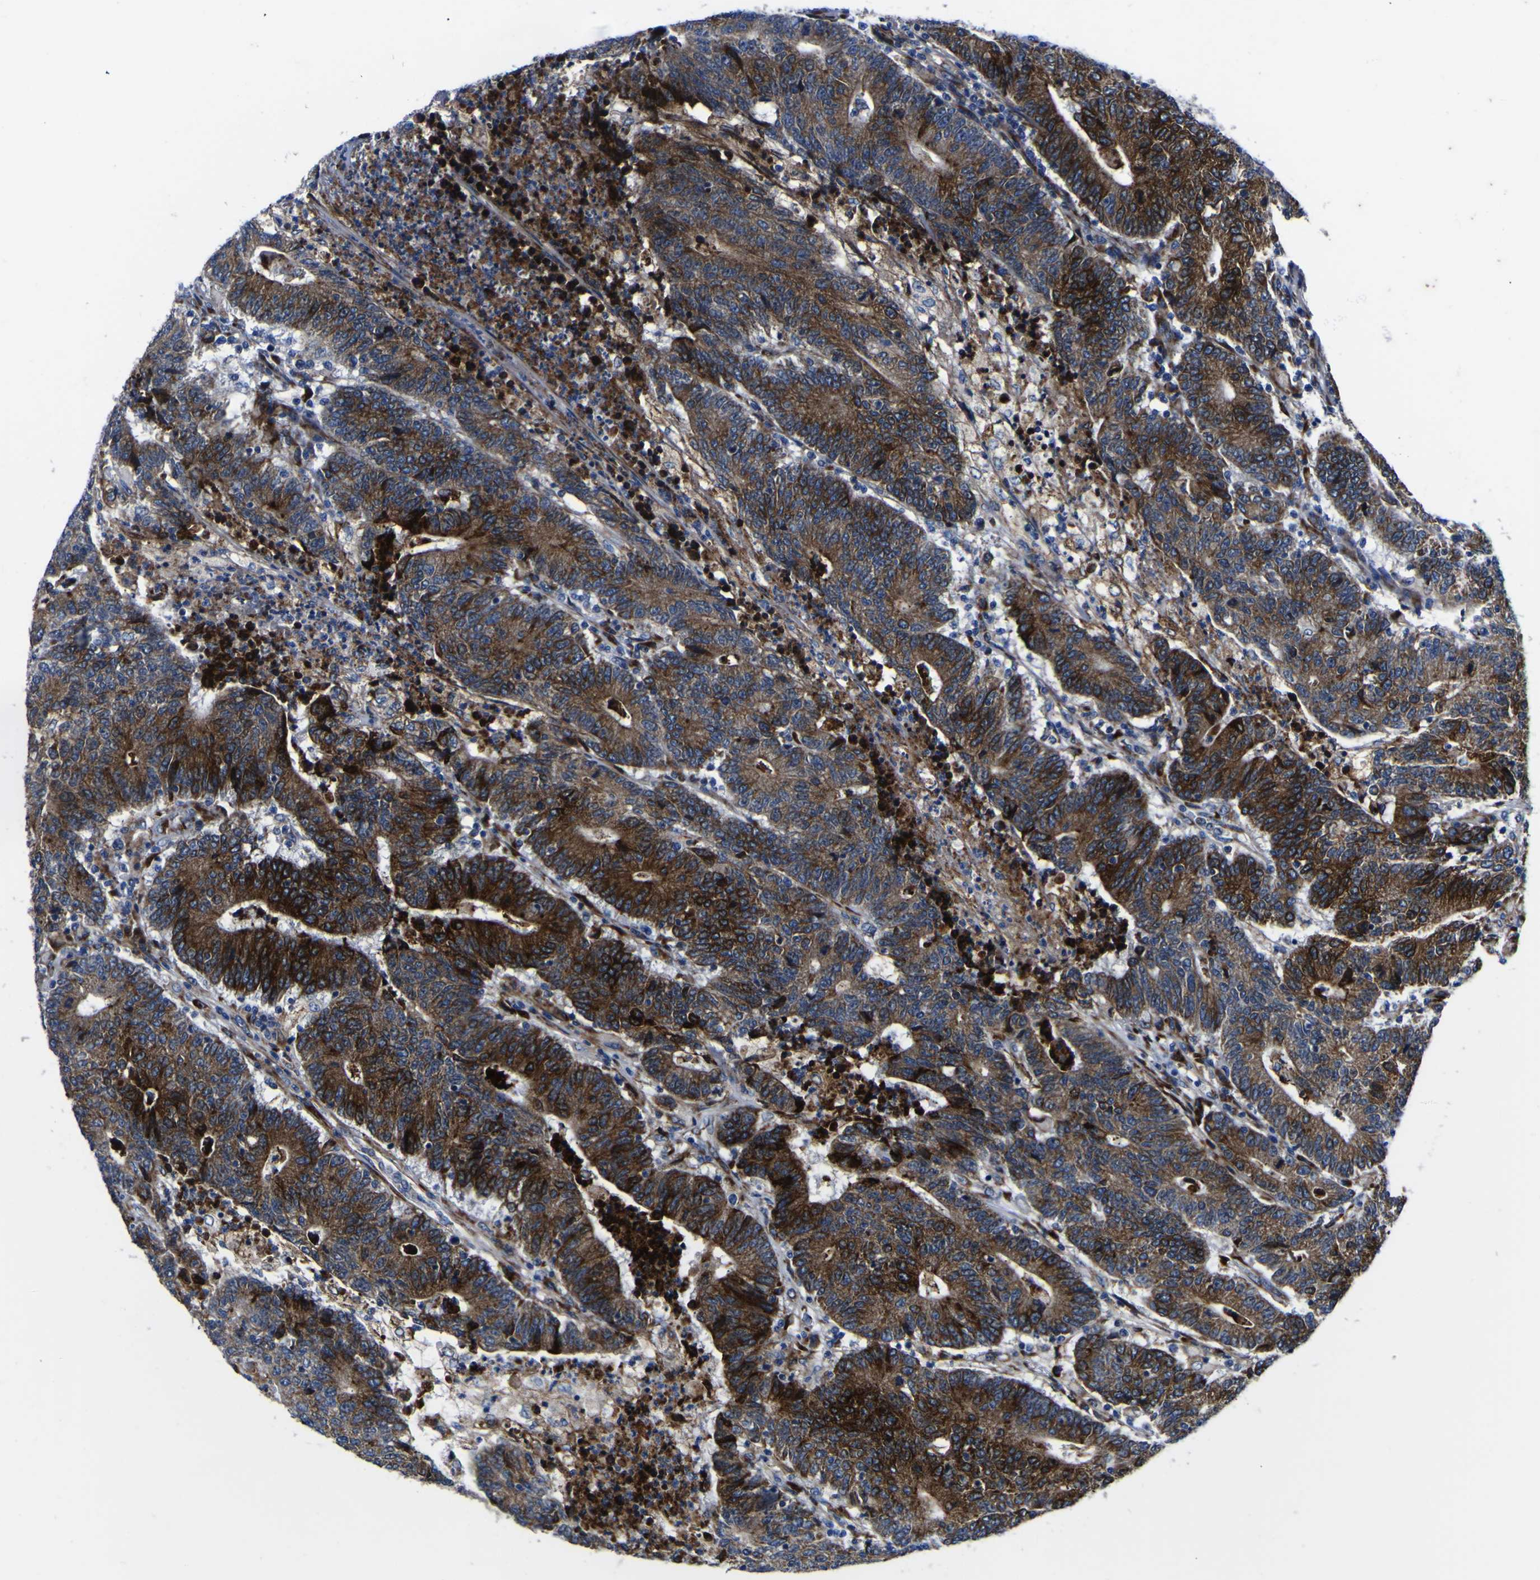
{"staining": {"intensity": "strong", "quantity": ">75%", "location": "cytoplasmic/membranous"}, "tissue": "colorectal cancer", "cell_type": "Tumor cells", "image_type": "cancer", "snomed": [{"axis": "morphology", "description": "Normal tissue, NOS"}, {"axis": "morphology", "description": "Adenocarcinoma, NOS"}, {"axis": "topography", "description": "Colon"}], "caption": "There is high levels of strong cytoplasmic/membranous positivity in tumor cells of adenocarcinoma (colorectal), as demonstrated by immunohistochemical staining (brown color).", "gene": "SCD", "patient": {"sex": "female", "age": 75}}